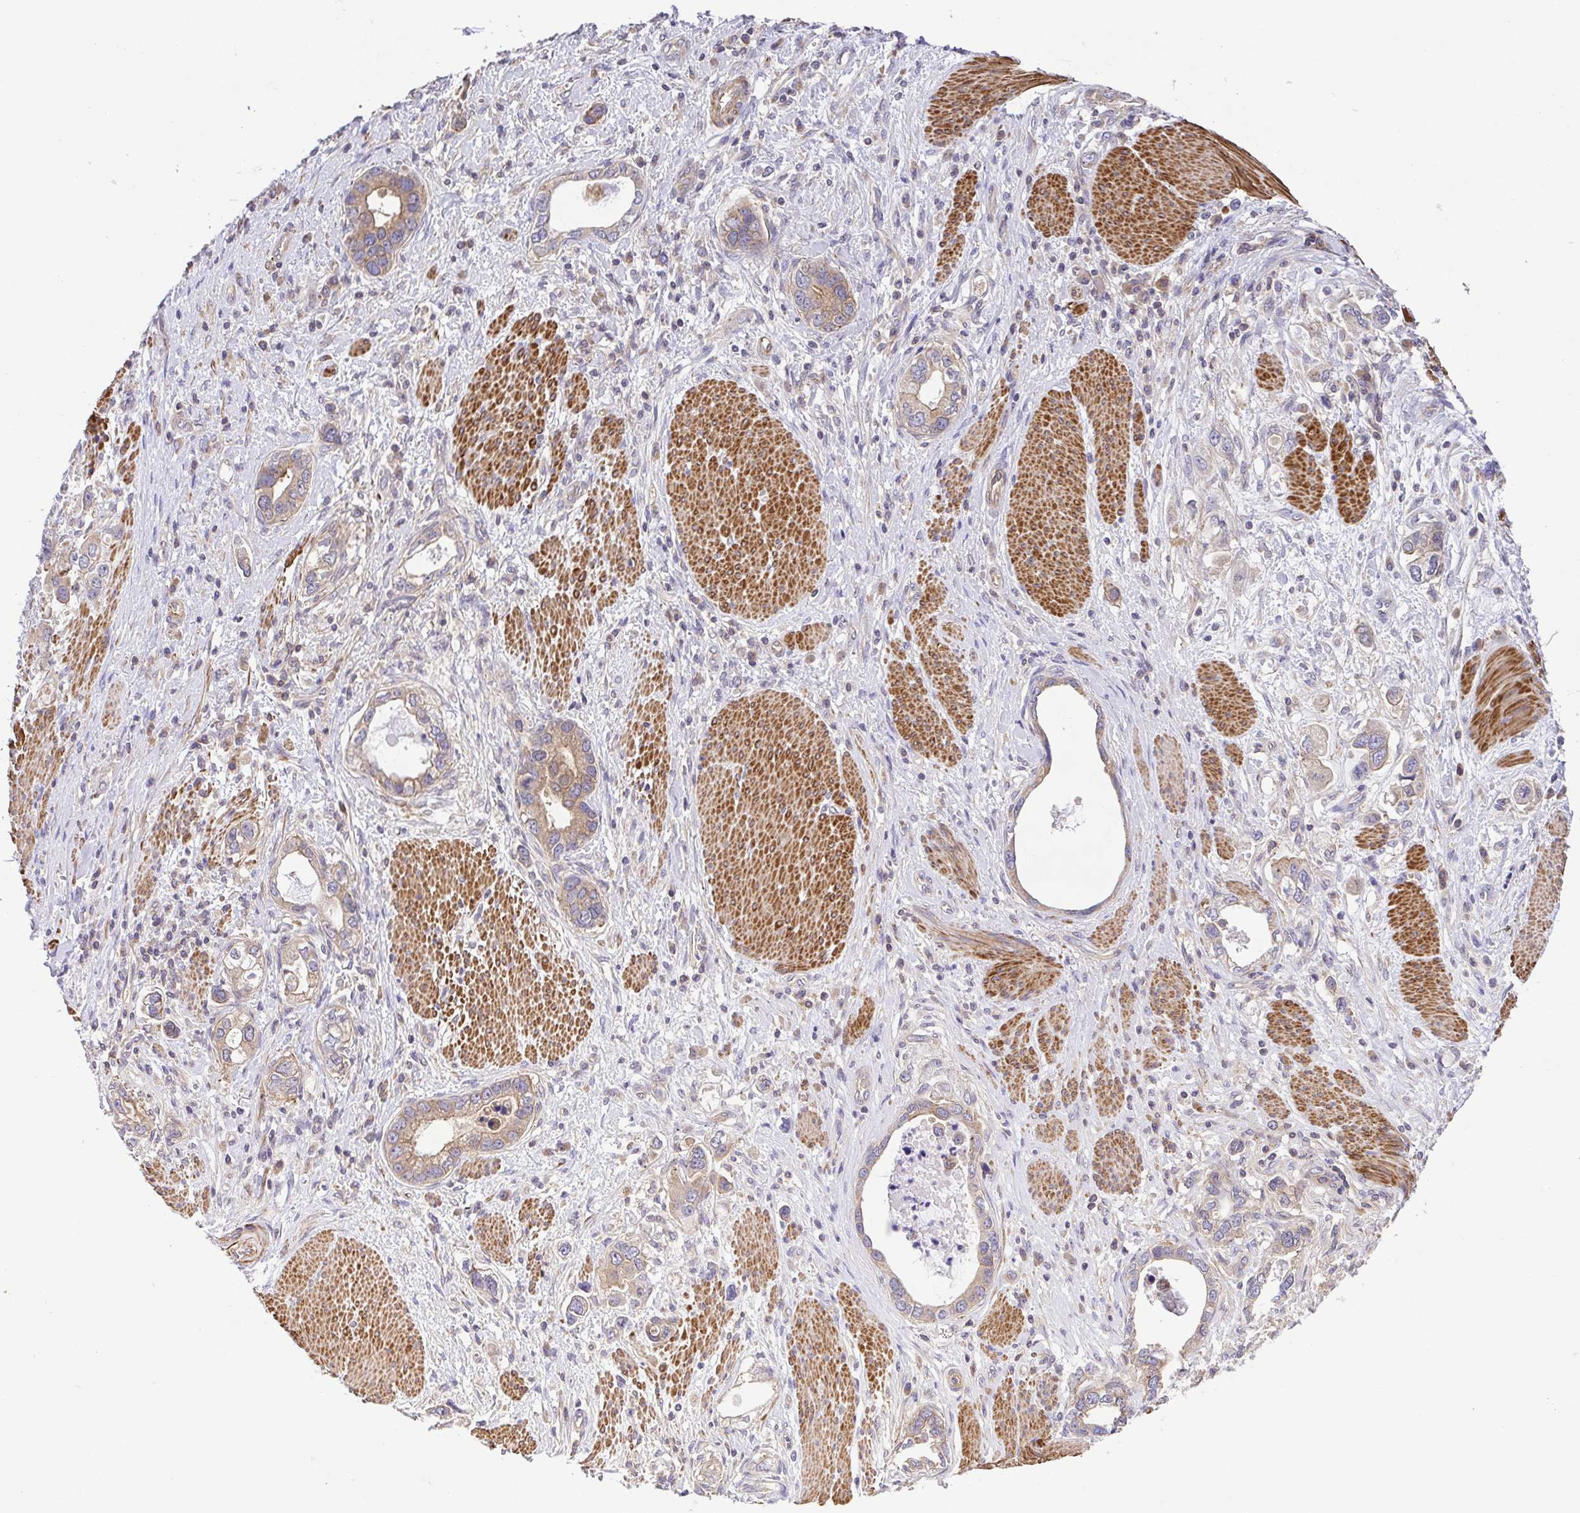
{"staining": {"intensity": "weak", "quantity": "<25%", "location": "cytoplasmic/membranous"}, "tissue": "stomach cancer", "cell_type": "Tumor cells", "image_type": "cancer", "snomed": [{"axis": "morphology", "description": "Adenocarcinoma, NOS"}, {"axis": "topography", "description": "Stomach, lower"}], "caption": "Micrograph shows no protein expression in tumor cells of adenocarcinoma (stomach) tissue.", "gene": "IDE", "patient": {"sex": "female", "age": 93}}